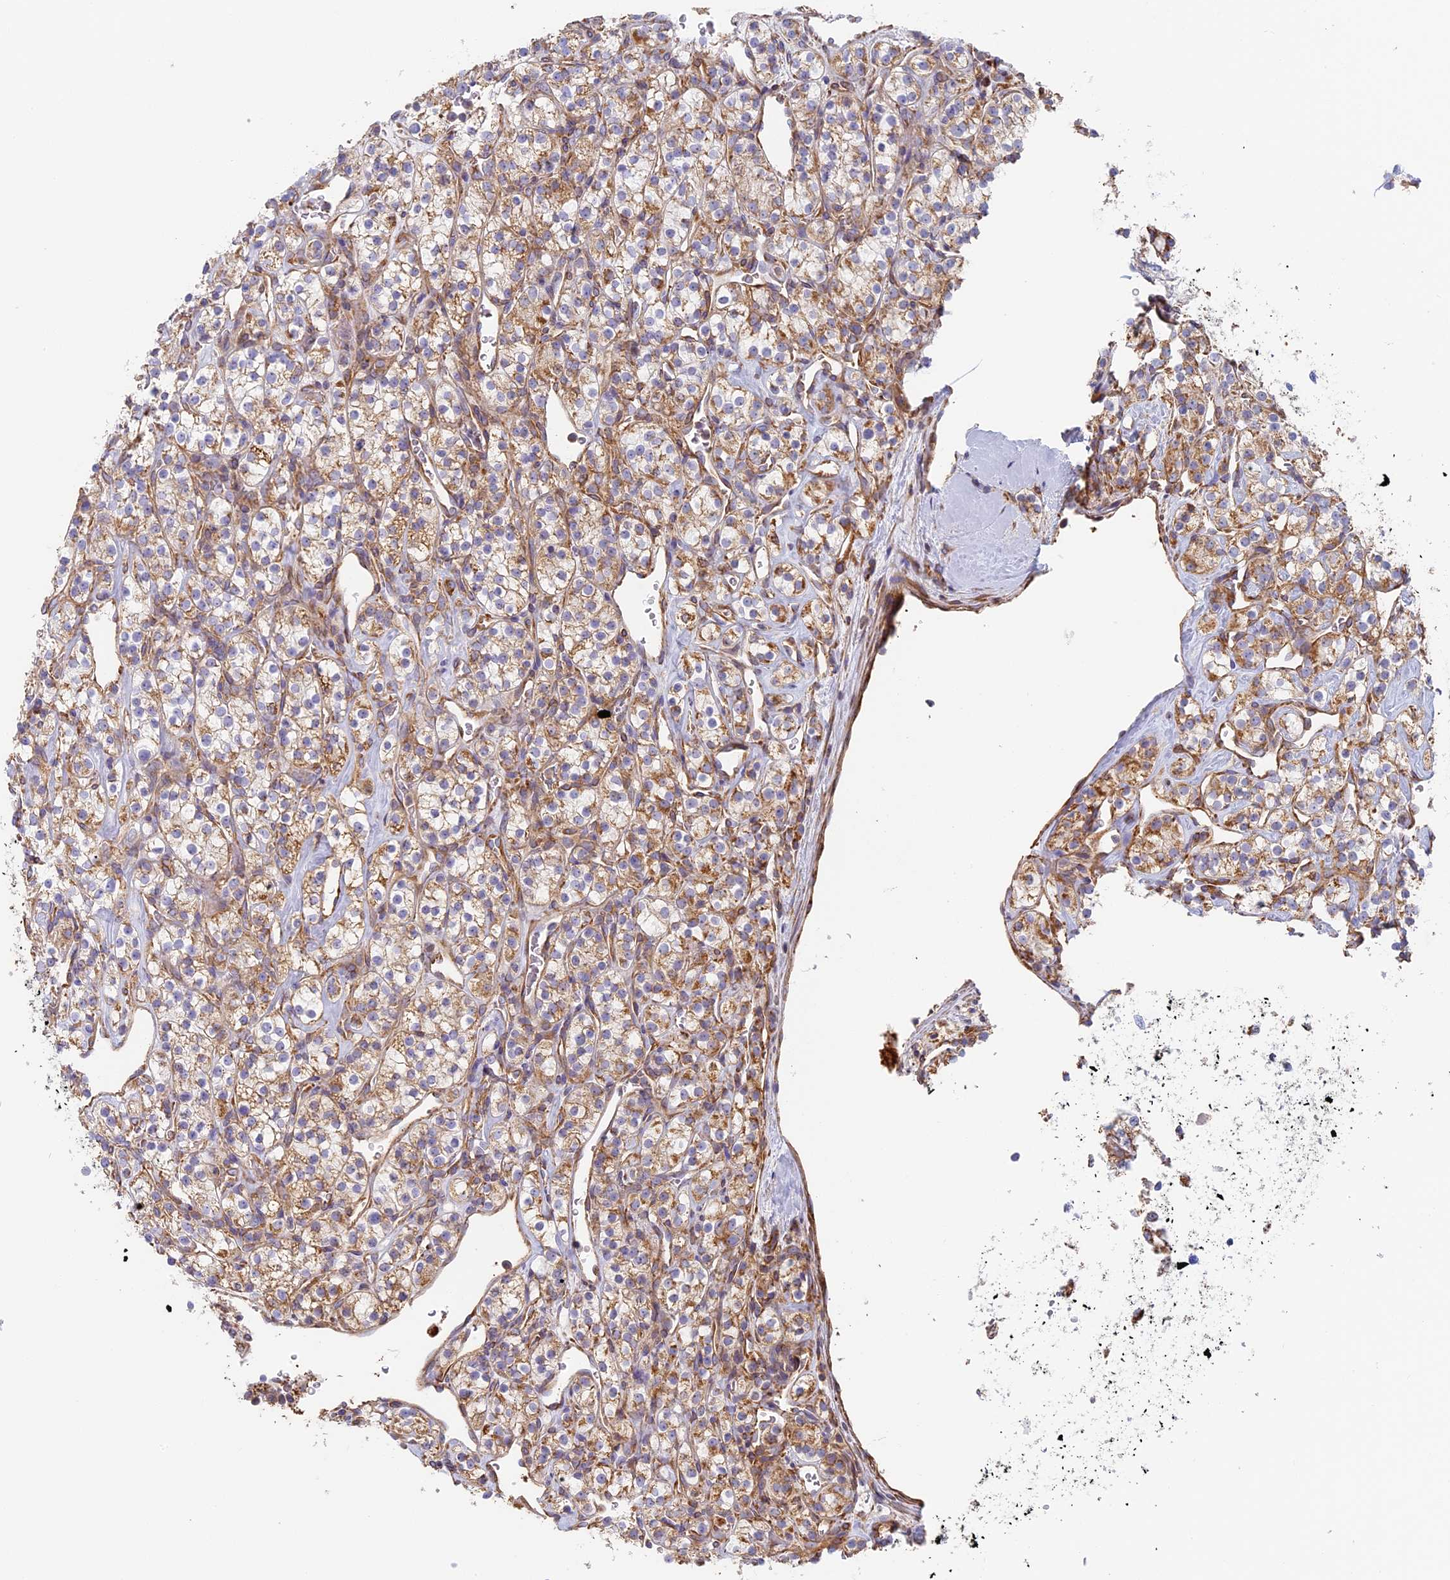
{"staining": {"intensity": "weak", "quantity": "<25%", "location": "cytoplasmic/membranous"}, "tissue": "renal cancer", "cell_type": "Tumor cells", "image_type": "cancer", "snomed": [{"axis": "morphology", "description": "Adenocarcinoma, NOS"}, {"axis": "topography", "description": "Kidney"}], "caption": "DAB immunohistochemical staining of renal adenocarcinoma exhibits no significant positivity in tumor cells.", "gene": "DDA1", "patient": {"sex": "male", "age": 77}}